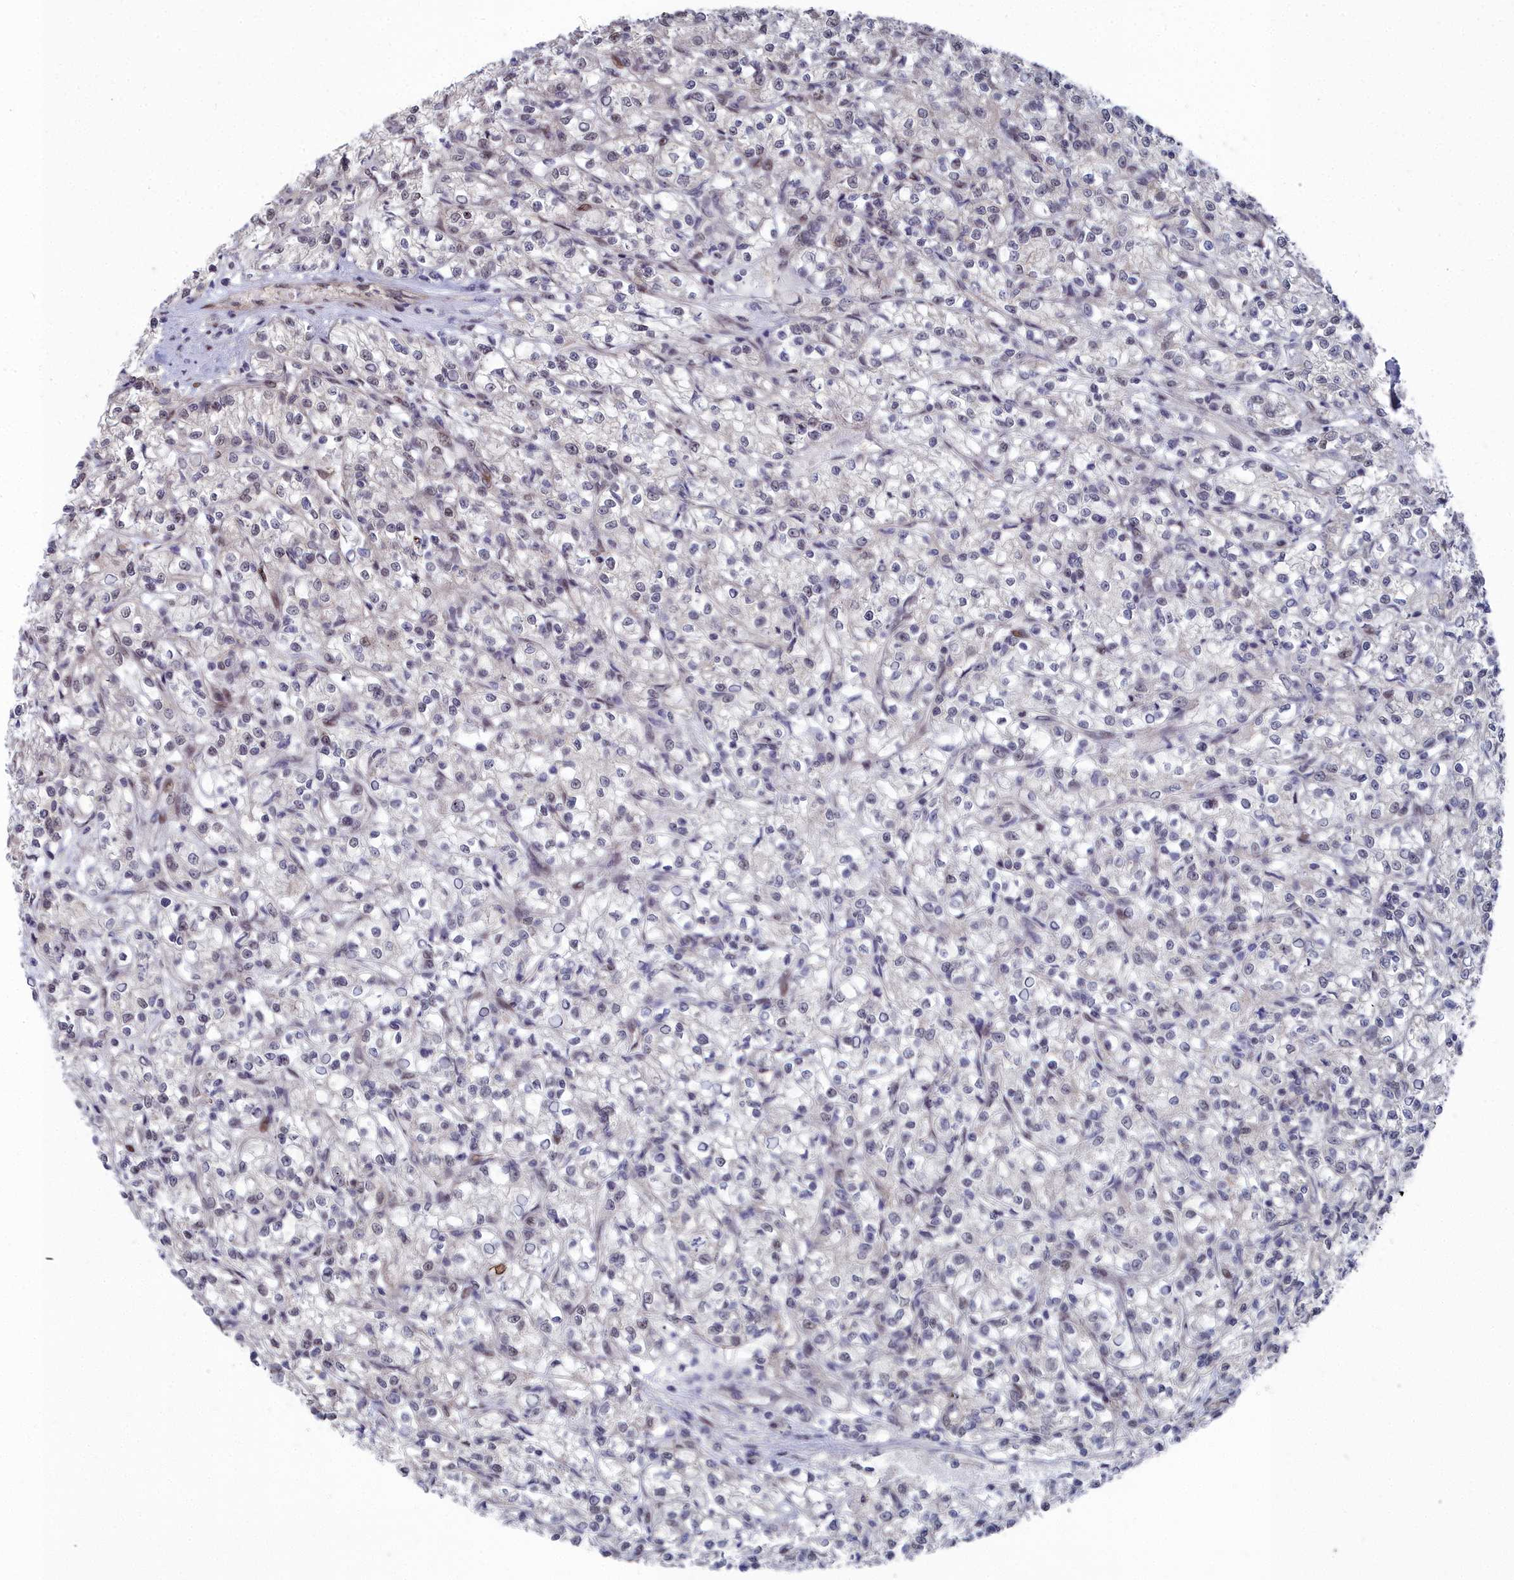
{"staining": {"intensity": "negative", "quantity": "none", "location": "none"}, "tissue": "renal cancer", "cell_type": "Tumor cells", "image_type": "cancer", "snomed": [{"axis": "morphology", "description": "Adenocarcinoma, NOS"}, {"axis": "topography", "description": "Kidney"}], "caption": "IHC photomicrograph of neoplastic tissue: renal cancer (adenocarcinoma) stained with DAB reveals no significant protein staining in tumor cells. Nuclei are stained in blue.", "gene": "RPS27A", "patient": {"sex": "female", "age": 59}}